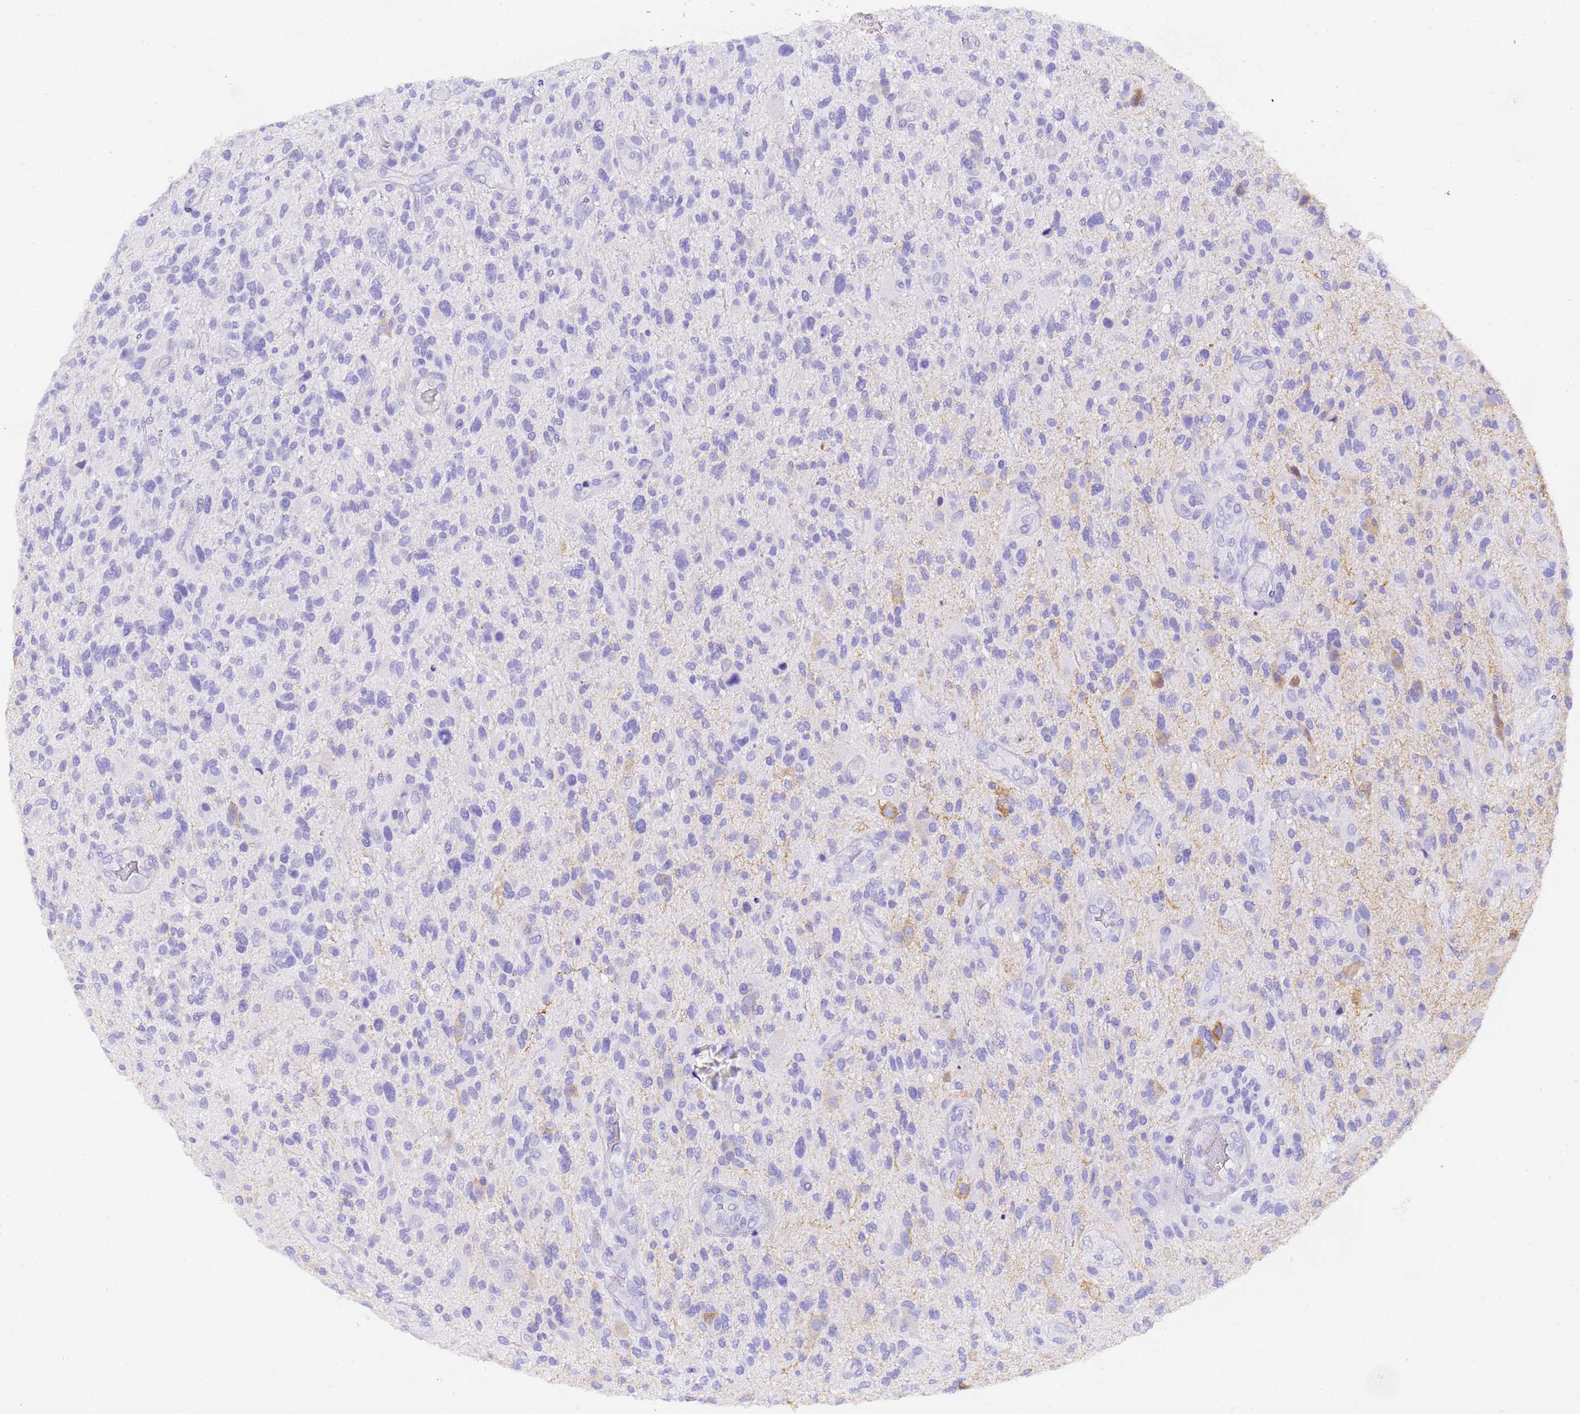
{"staining": {"intensity": "negative", "quantity": "none", "location": "none"}, "tissue": "glioma", "cell_type": "Tumor cells", "image_type": "cancer", "snomed": [{"axis": "morphology", "description": "Glioma, malignant, High grade"}, {"axis": "topography", "description": "Brain"}], "caption": "Tumor cells are negative for protein expression in human glioma.", "gene": "GABRA1", "patient": {"sex": "male", "age": 47}}